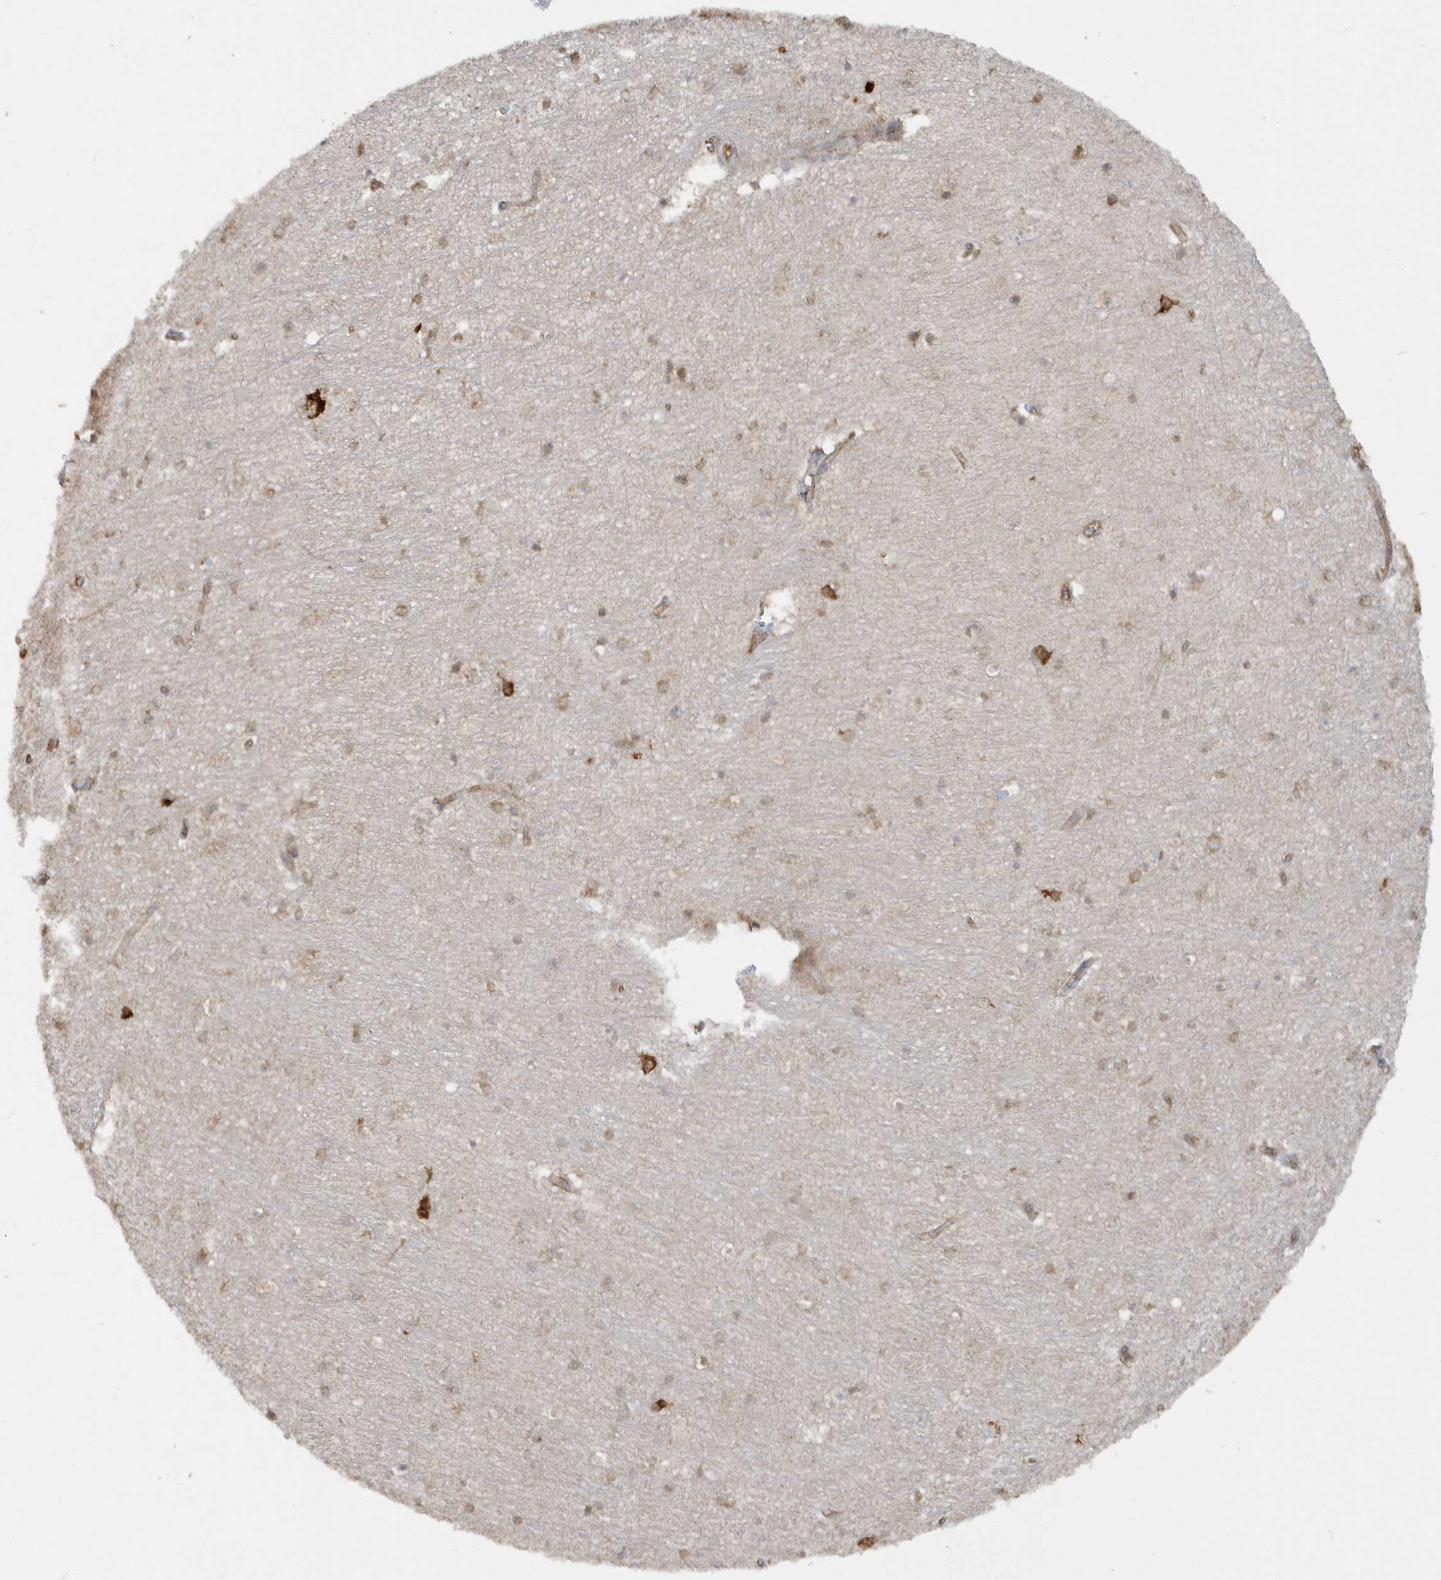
{"staining": {"intensity": "moderate", "quantity": "<25%", "location": "cytoplasmic/membranous"}, "tissue": "hippocampus", "cell_type": "Glial cells", "image_type": "normal", "snomed": [{"axis": "morphology", "description": "Normal tissue, NOS"}, {"axis": "topography", "description": "Hippocampus"}], "caption": "Brown immunohistochemical staining in normal hippocampus exhibits moderate cytoplasmic/membranous staining in about <25% of glial cells. The staining was performed using DAB, with brown indicating positive protein expression. Nuclei are stained blue with hematoxylin.", "gene": "STIM2", "patient": {"sex": "female", "age": 64}}